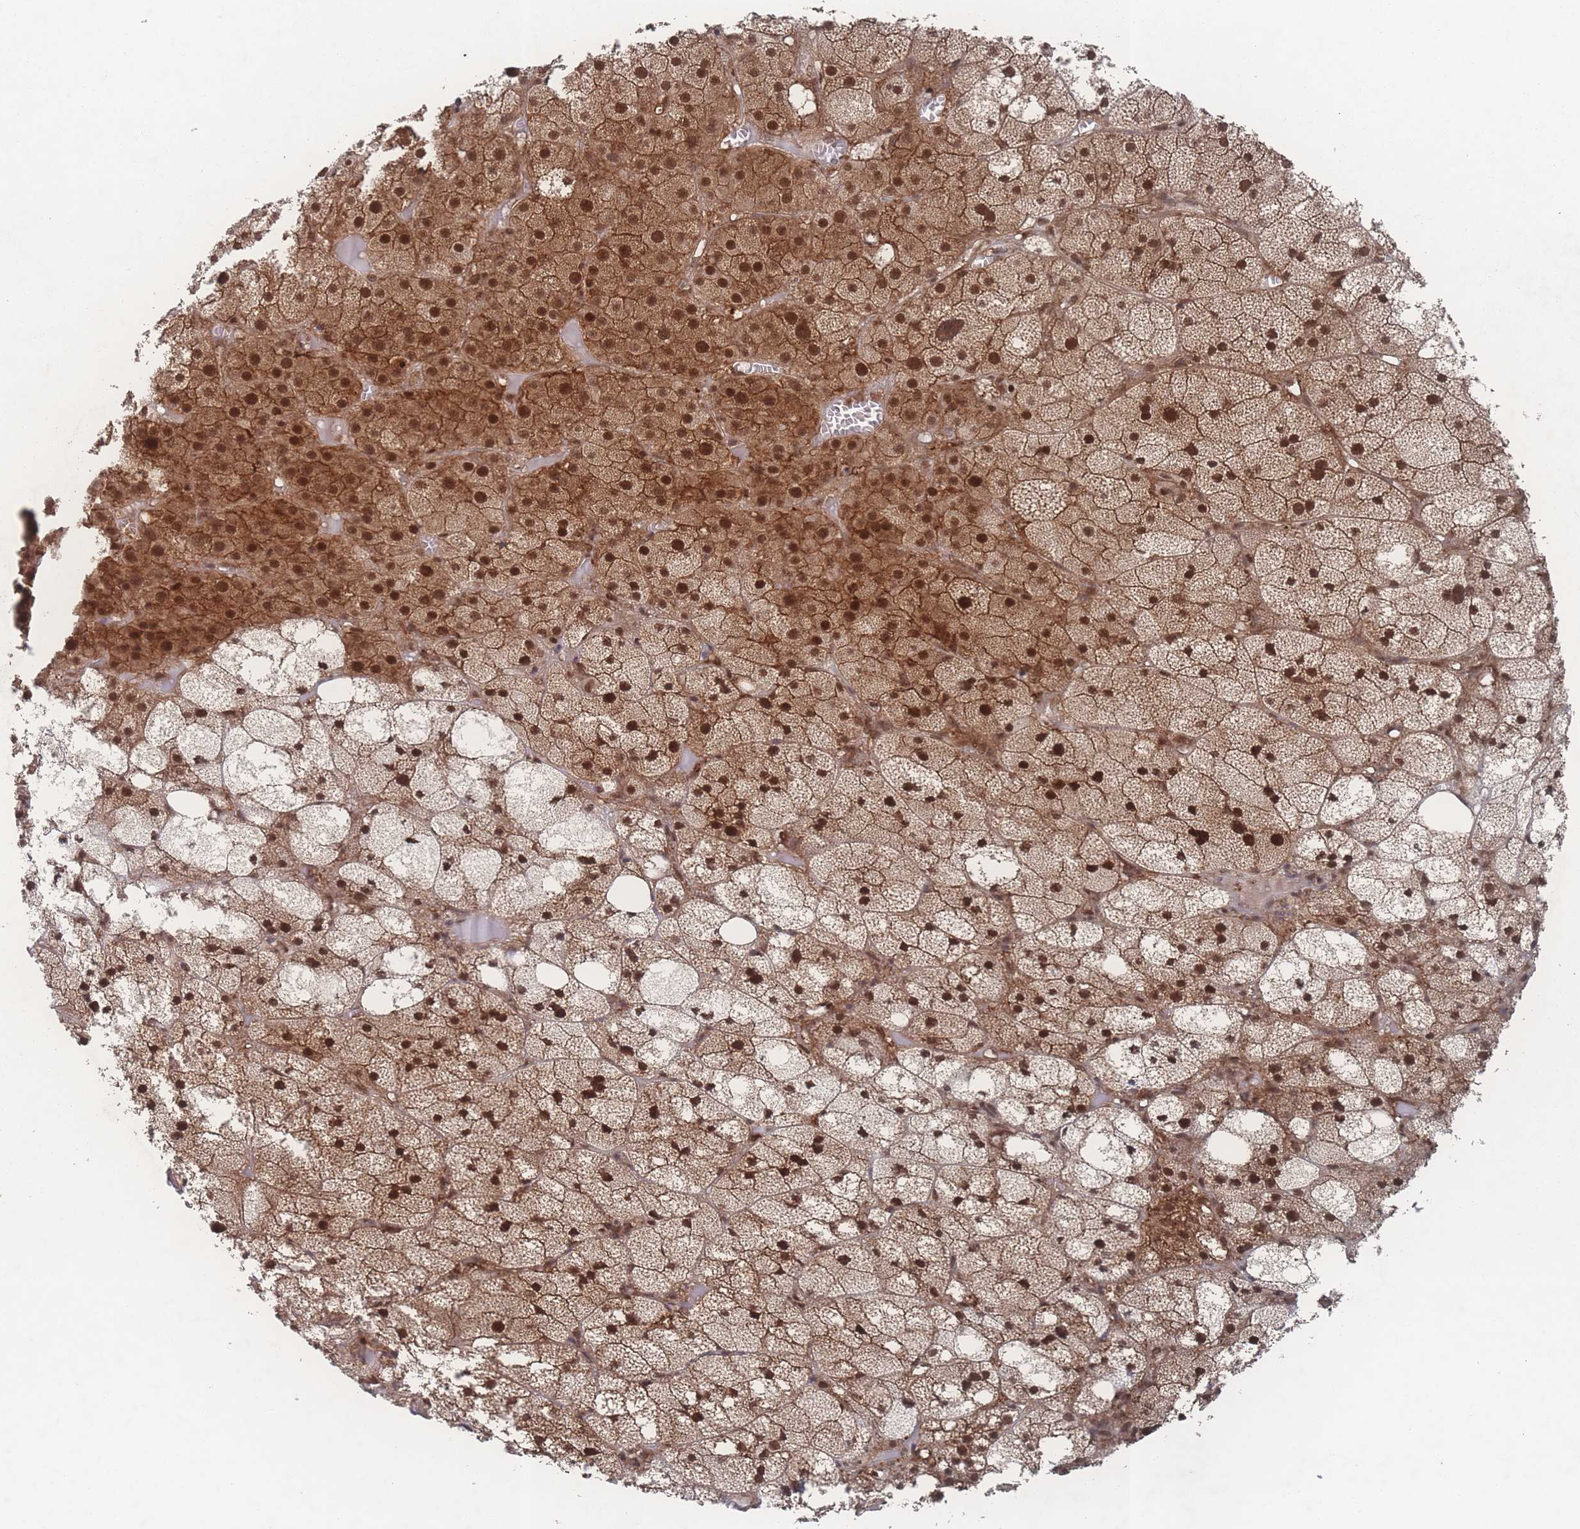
{"staining": {"intensity": "strong", "quantity": ">75%", "location": "cytoplasmic/membranous,nuclear"}, "tissue": "adrenal gland", "cell_type": "Glandular cells", "image_type": "normal", "snomed": [{"axis": "morphology", "description": "Normal tissue, NOS"}, {"axis": "topography", "description": "Adrenal gland"}], "caption": "Strong cytoplasmic/membranous,nuclear expression is appreciated in approximately >75% of glandular cells in benign adrenal gland. (DAB (3,3'-diaminobenzidine) IHC, brown staining for protein, blue staining for nuclei).", "gene": "PSMA1", "patient": {"sex": "female", "age": 61}}